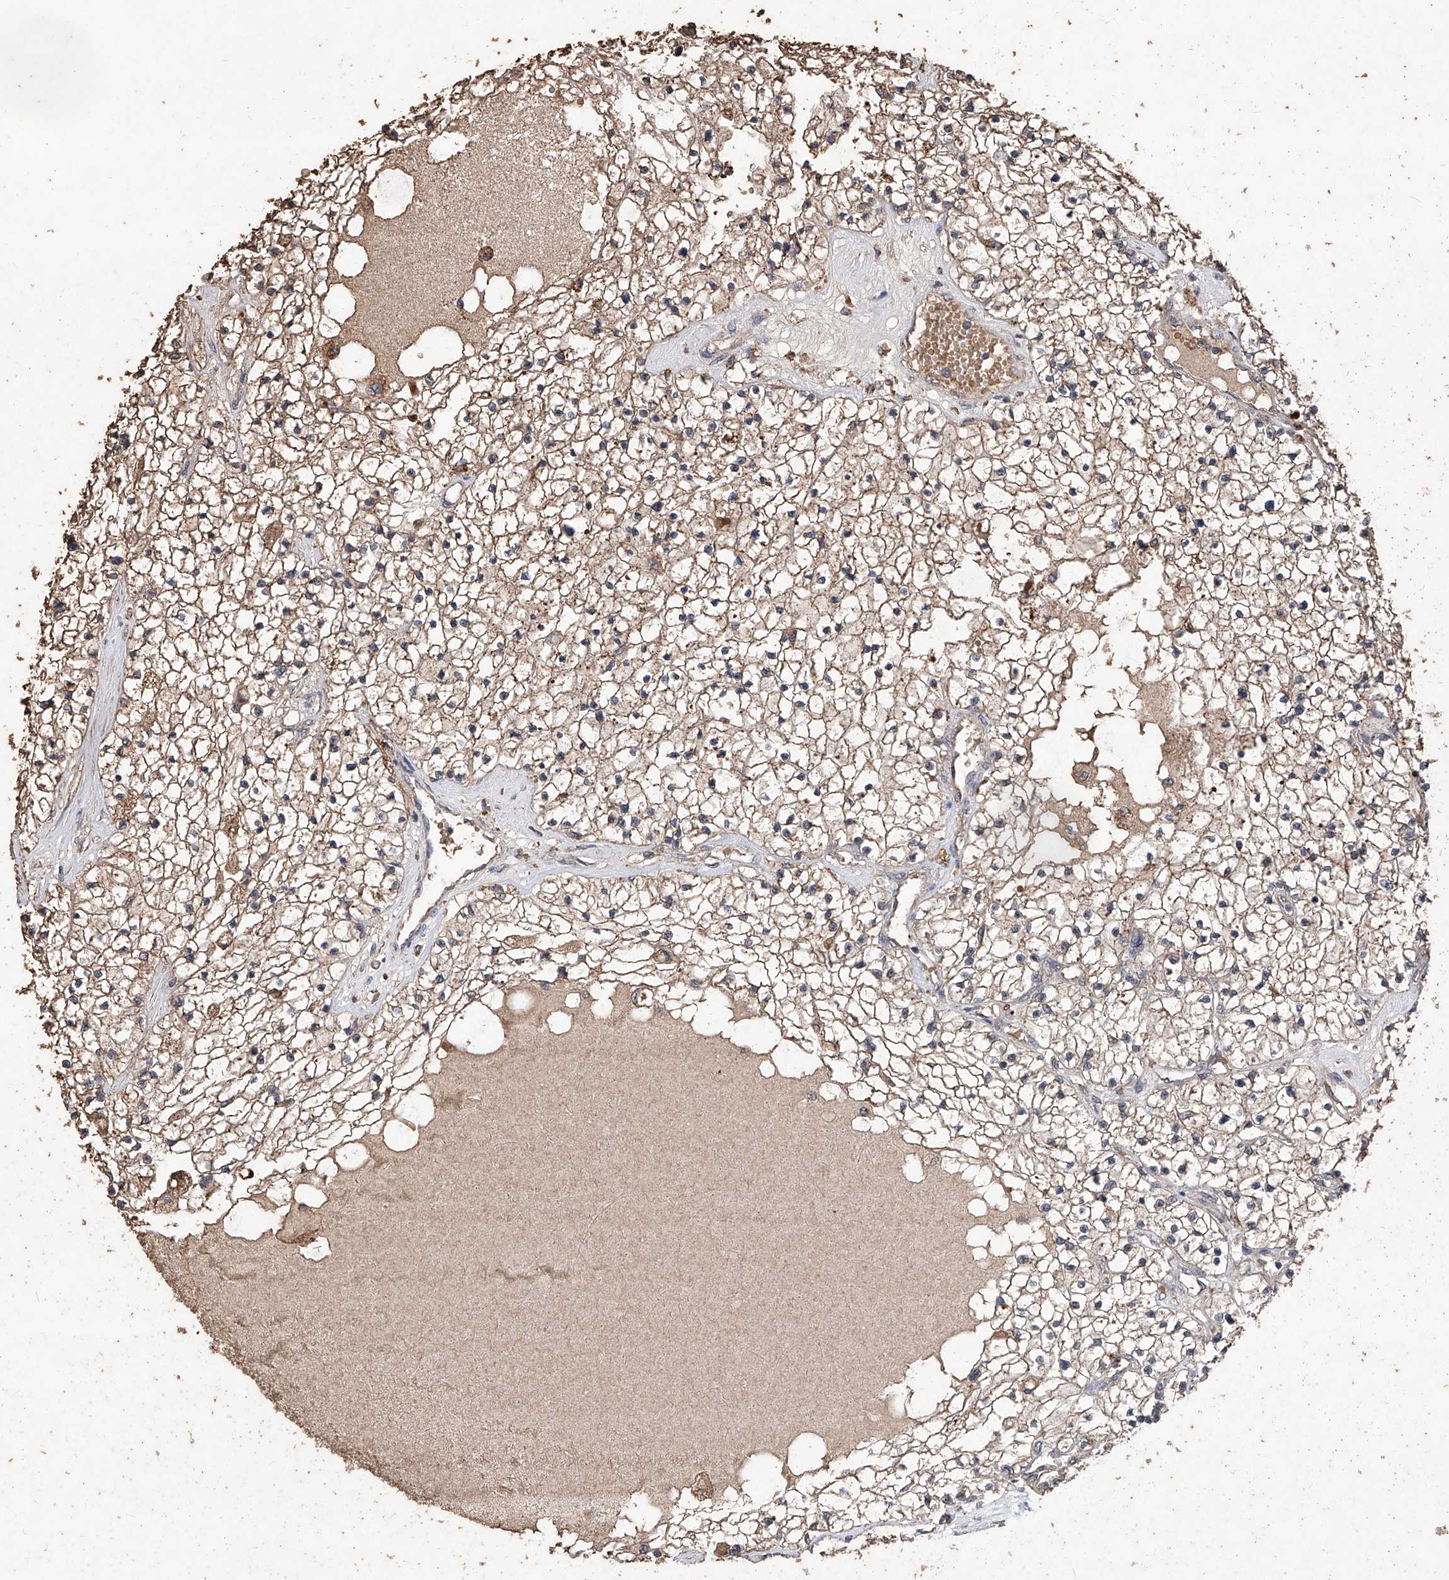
{"staining": {"intensity": "weak", "quantity": ">75%", "location": "cytoplasmic/membranous"}, "tissue": "renal cancer", "cell_type": "Tumor cells", "image_type": "cancer", "snomed": [{"axis": "morphology", "description": "Adenocarcinoma, NOS"}, {"axis": "topography", "description": "Kidney"}], "caption": "IHC image of renal cancer stained for a protein (brown), which displays low levels of weak cytoplasmic/membranous positivity in approximately >75% of tumor cells.", "gene": "EML1", "patient": {"sex": "male", "age": 68}}